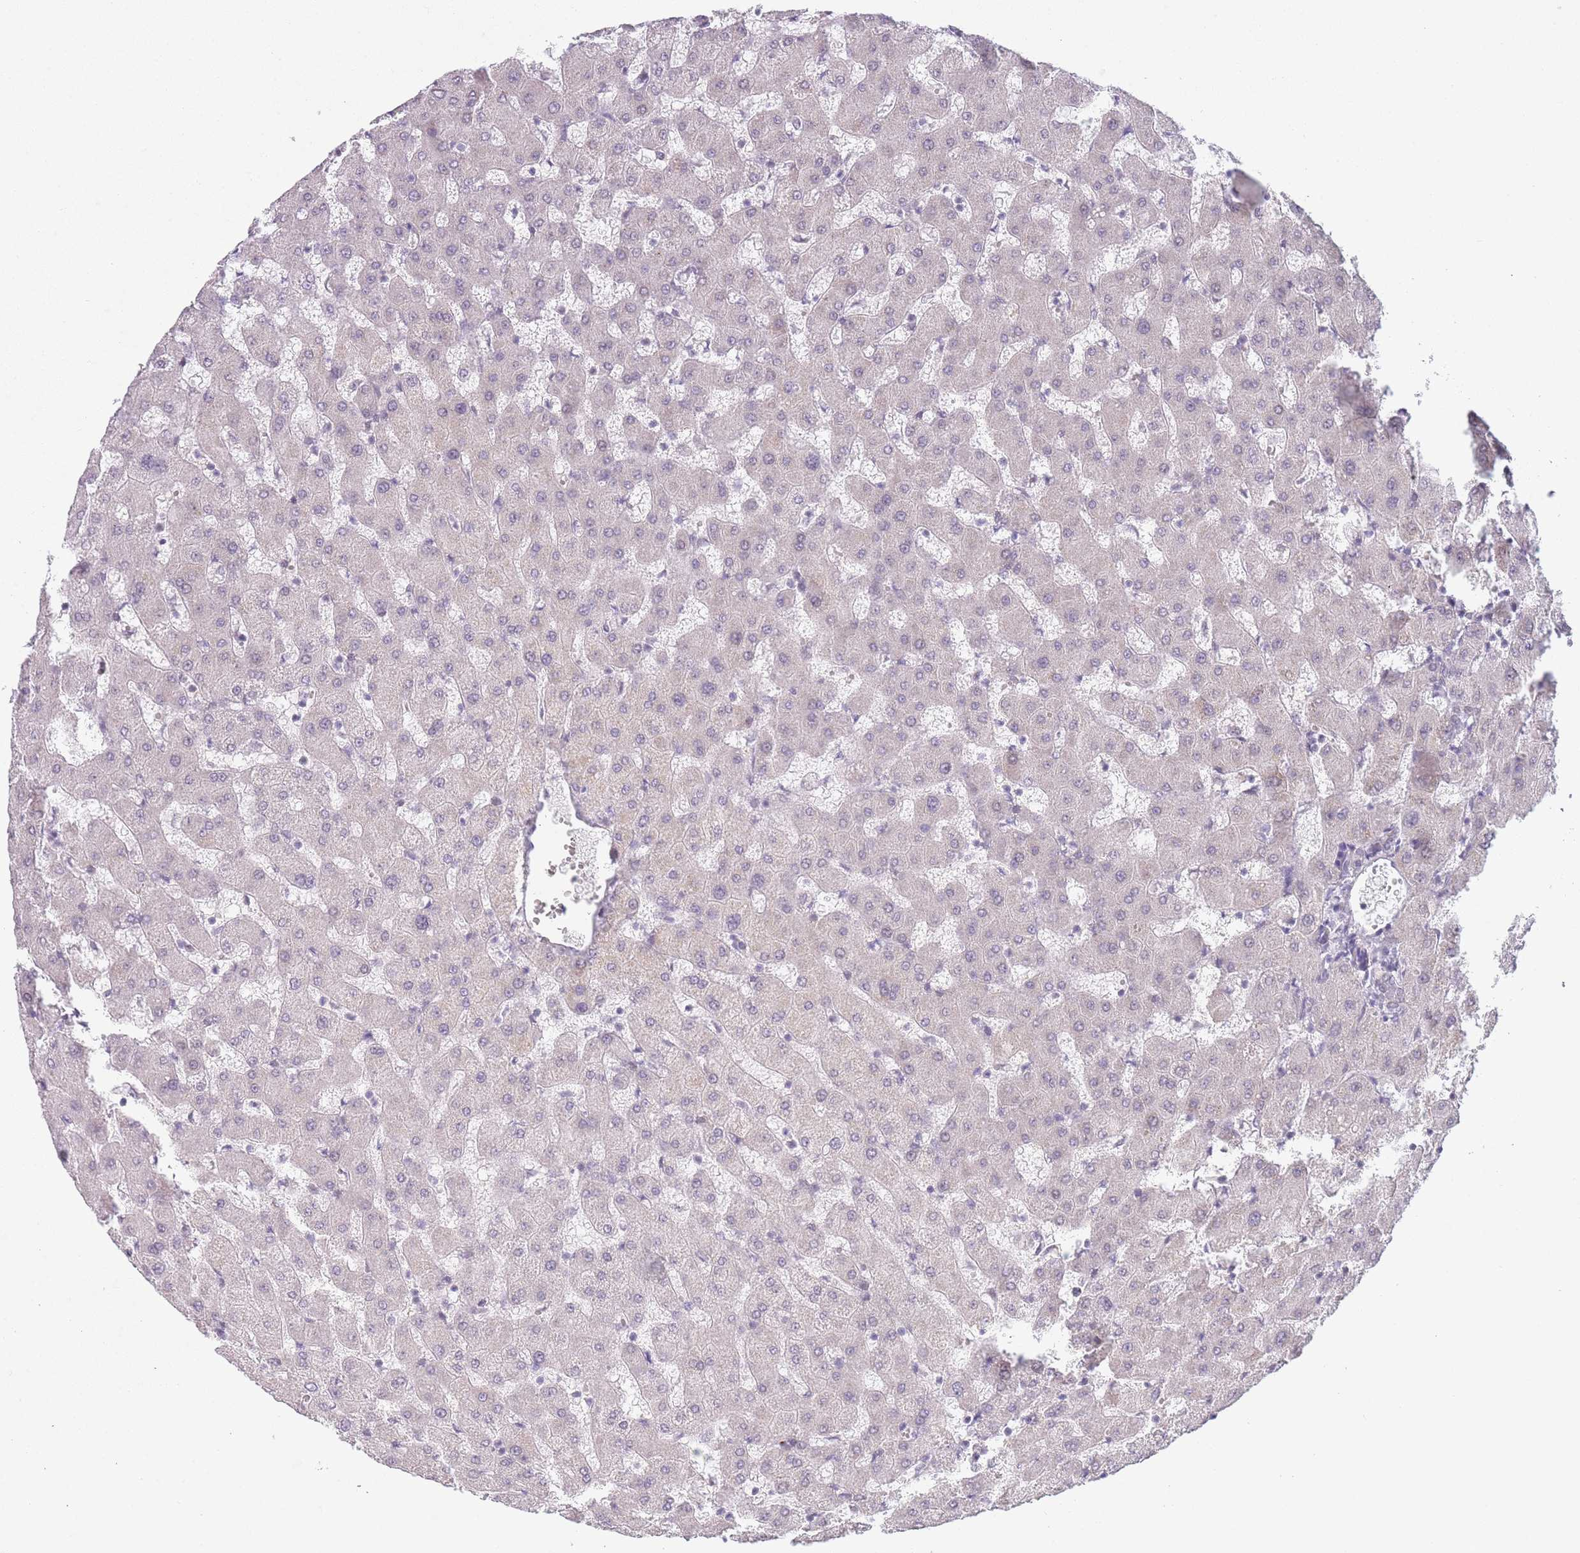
{"staining": {"intensity": "negative", "quantity": "none", "location": "none"}, "tissue": "liver", "cell_type": "Cholangiocytes", "image_type": "normal", "snomed": [{"axis": "morphology", "description": "Normal tissue, NOS"}, {"axis": "topography", "description": "Liver"}], "caption": "The image reveals no staining of cholangiocytes in benign liver.", "gene": "SIN3B", "patient": {"sex": "female", "age": 63}}